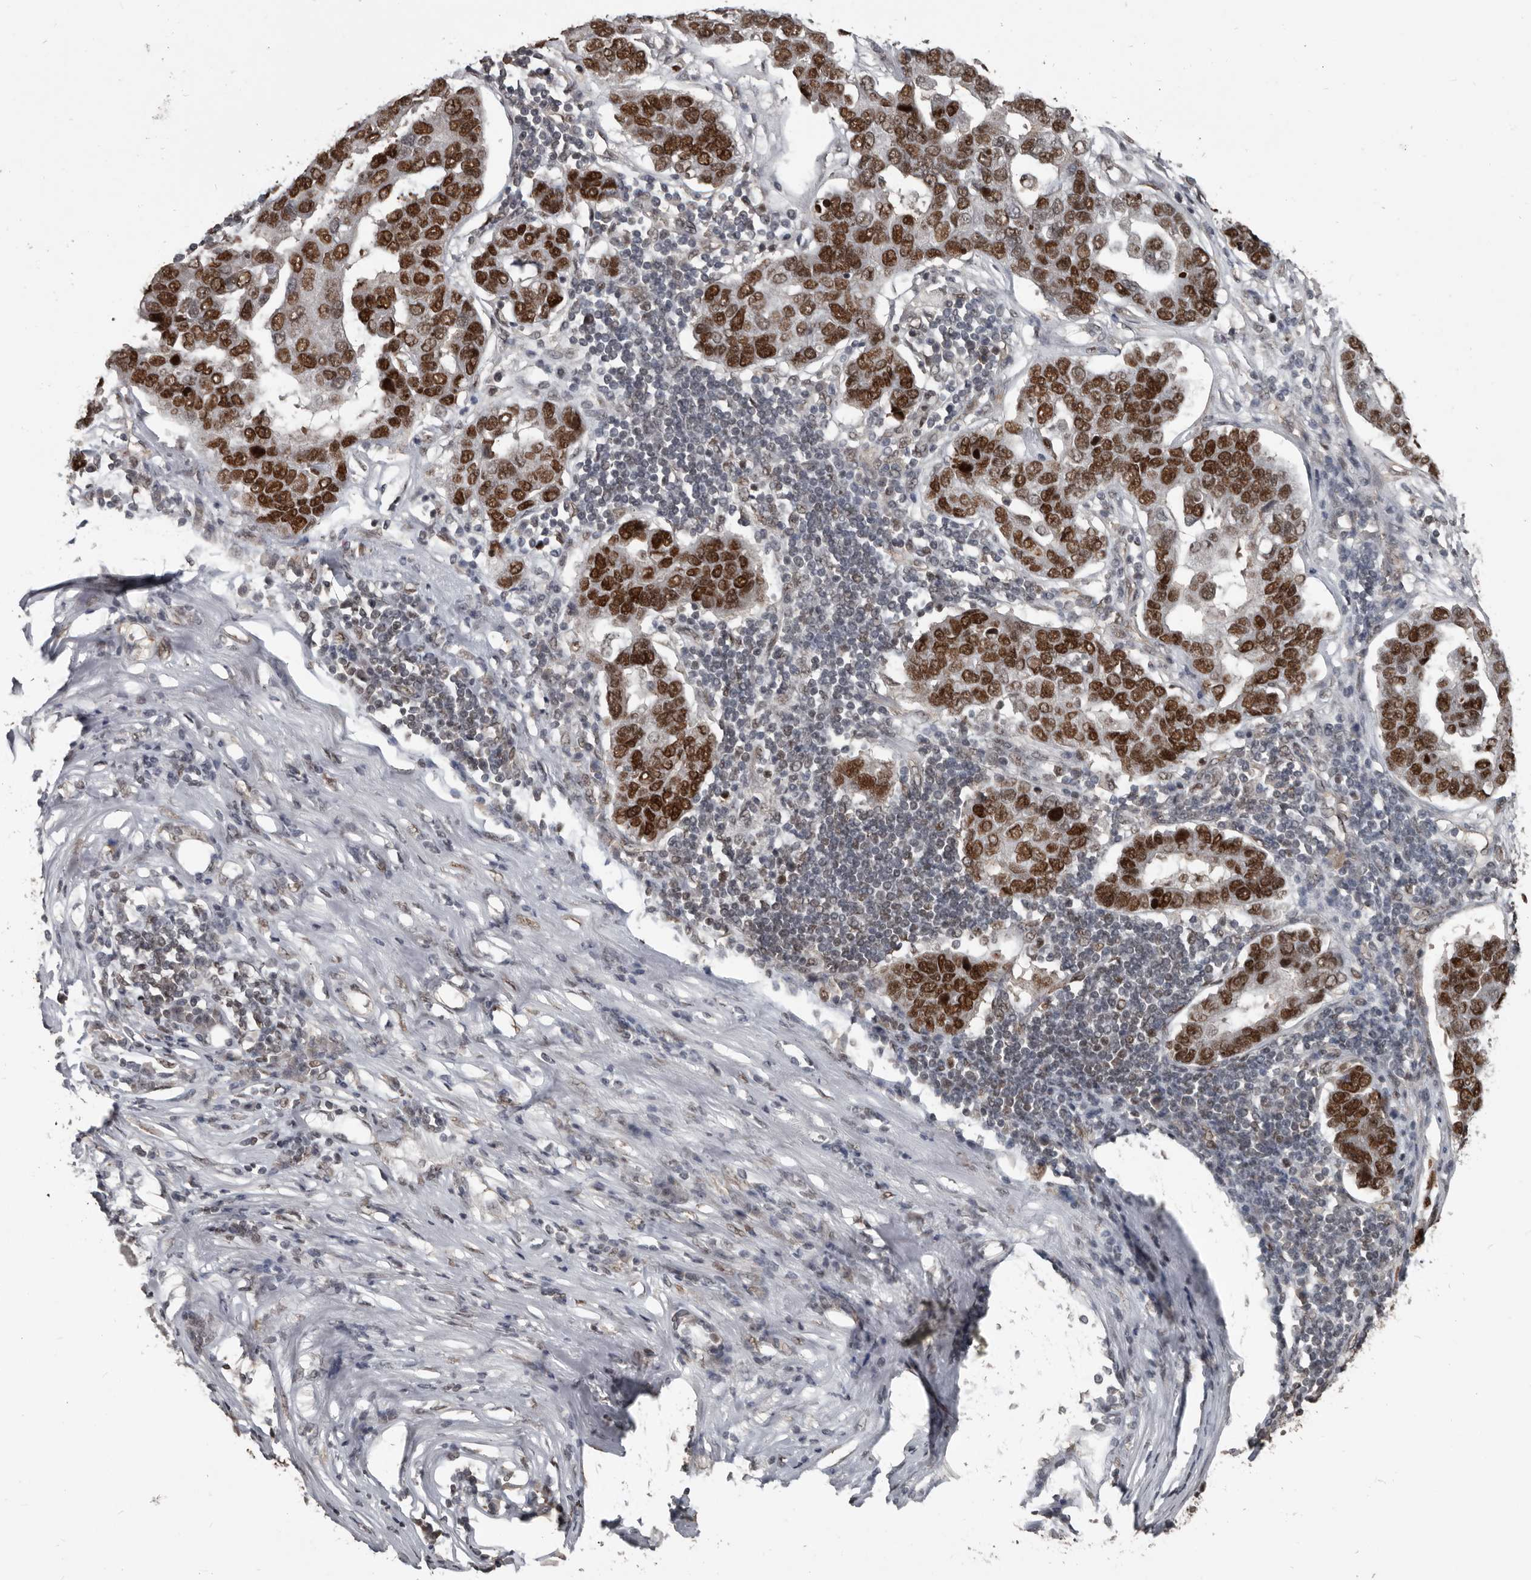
{"staining": {"intensity": "strong", "quantity": ">75%", "location": "nuclear"}, "tissue": "pancreatic cancer", "cell_type": "Tumor cells", "image_type": "cancer", "snomed": [{"axis": "morphology", "description": "Adenocarcinoma, NOS"}, {"axis": "topography", "description": "Pancreas"}], "caption": "Strong nuclear protein staining is seen in approximately >75% of tumor cells in pancreatic adenocarcinoma. The staining was performed using DAB, with brown indicating positive protein expression. Nuclei are stained blue with hematoxylin.", "gene": "CHD1L", "patient": {"sex": "female", "age": 61}}